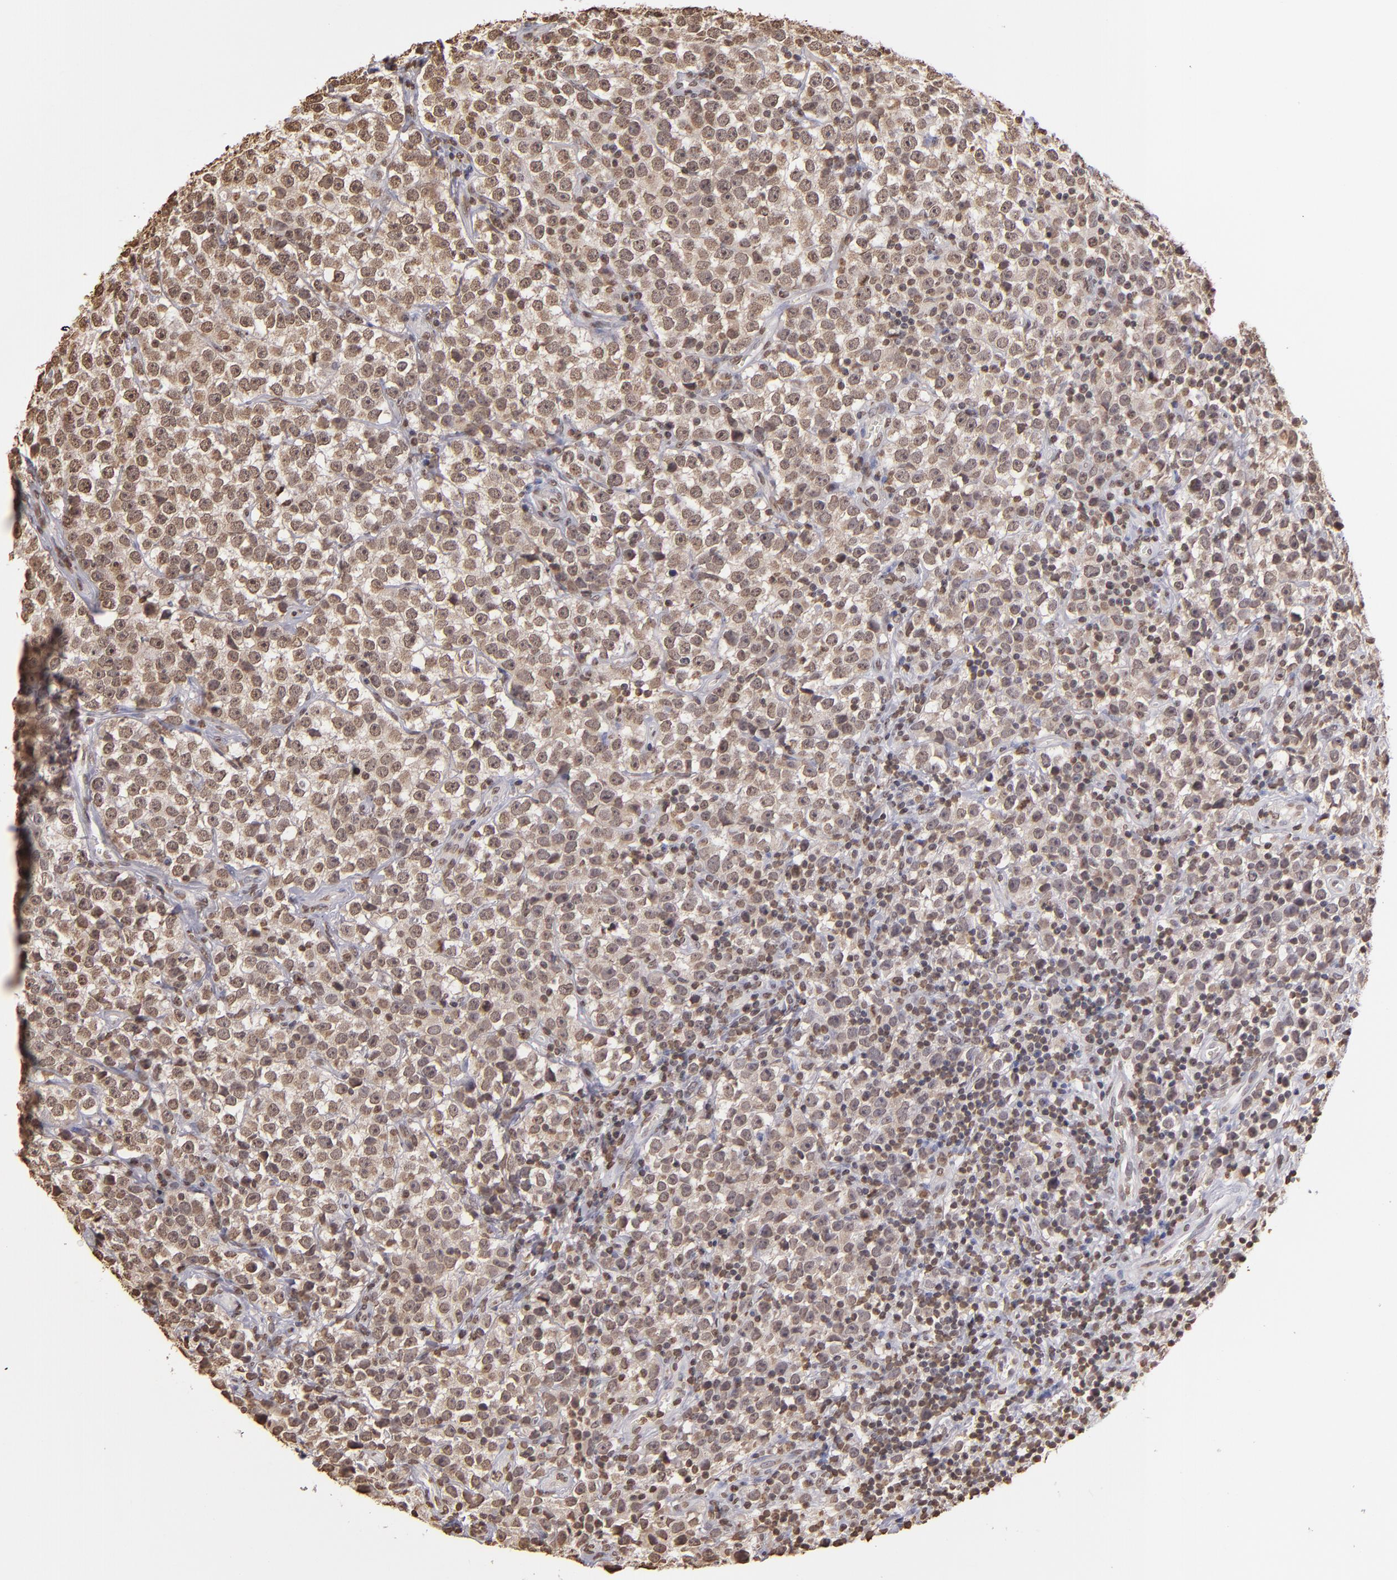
{"staining": {"intensity": "moderate", "quantity": ">75%", "location": "nuclear"}, "tissue": "testis cancer", "cell_type": "Tumor cells", "image_type": "cancer", "snomed": [{"axis": "morphology", "description": "Seminoma, NOS"}, {"axis": "topography", "description": "Testis"}], "caption": "Immunohistochemistry (IHC) of testis cancer (seminoma) reveals medium levels of moderate nuclear positivity in about >75% of tumor cells.", "gene": "LBX1", "patient": {"sex": "male", "age": 25}}